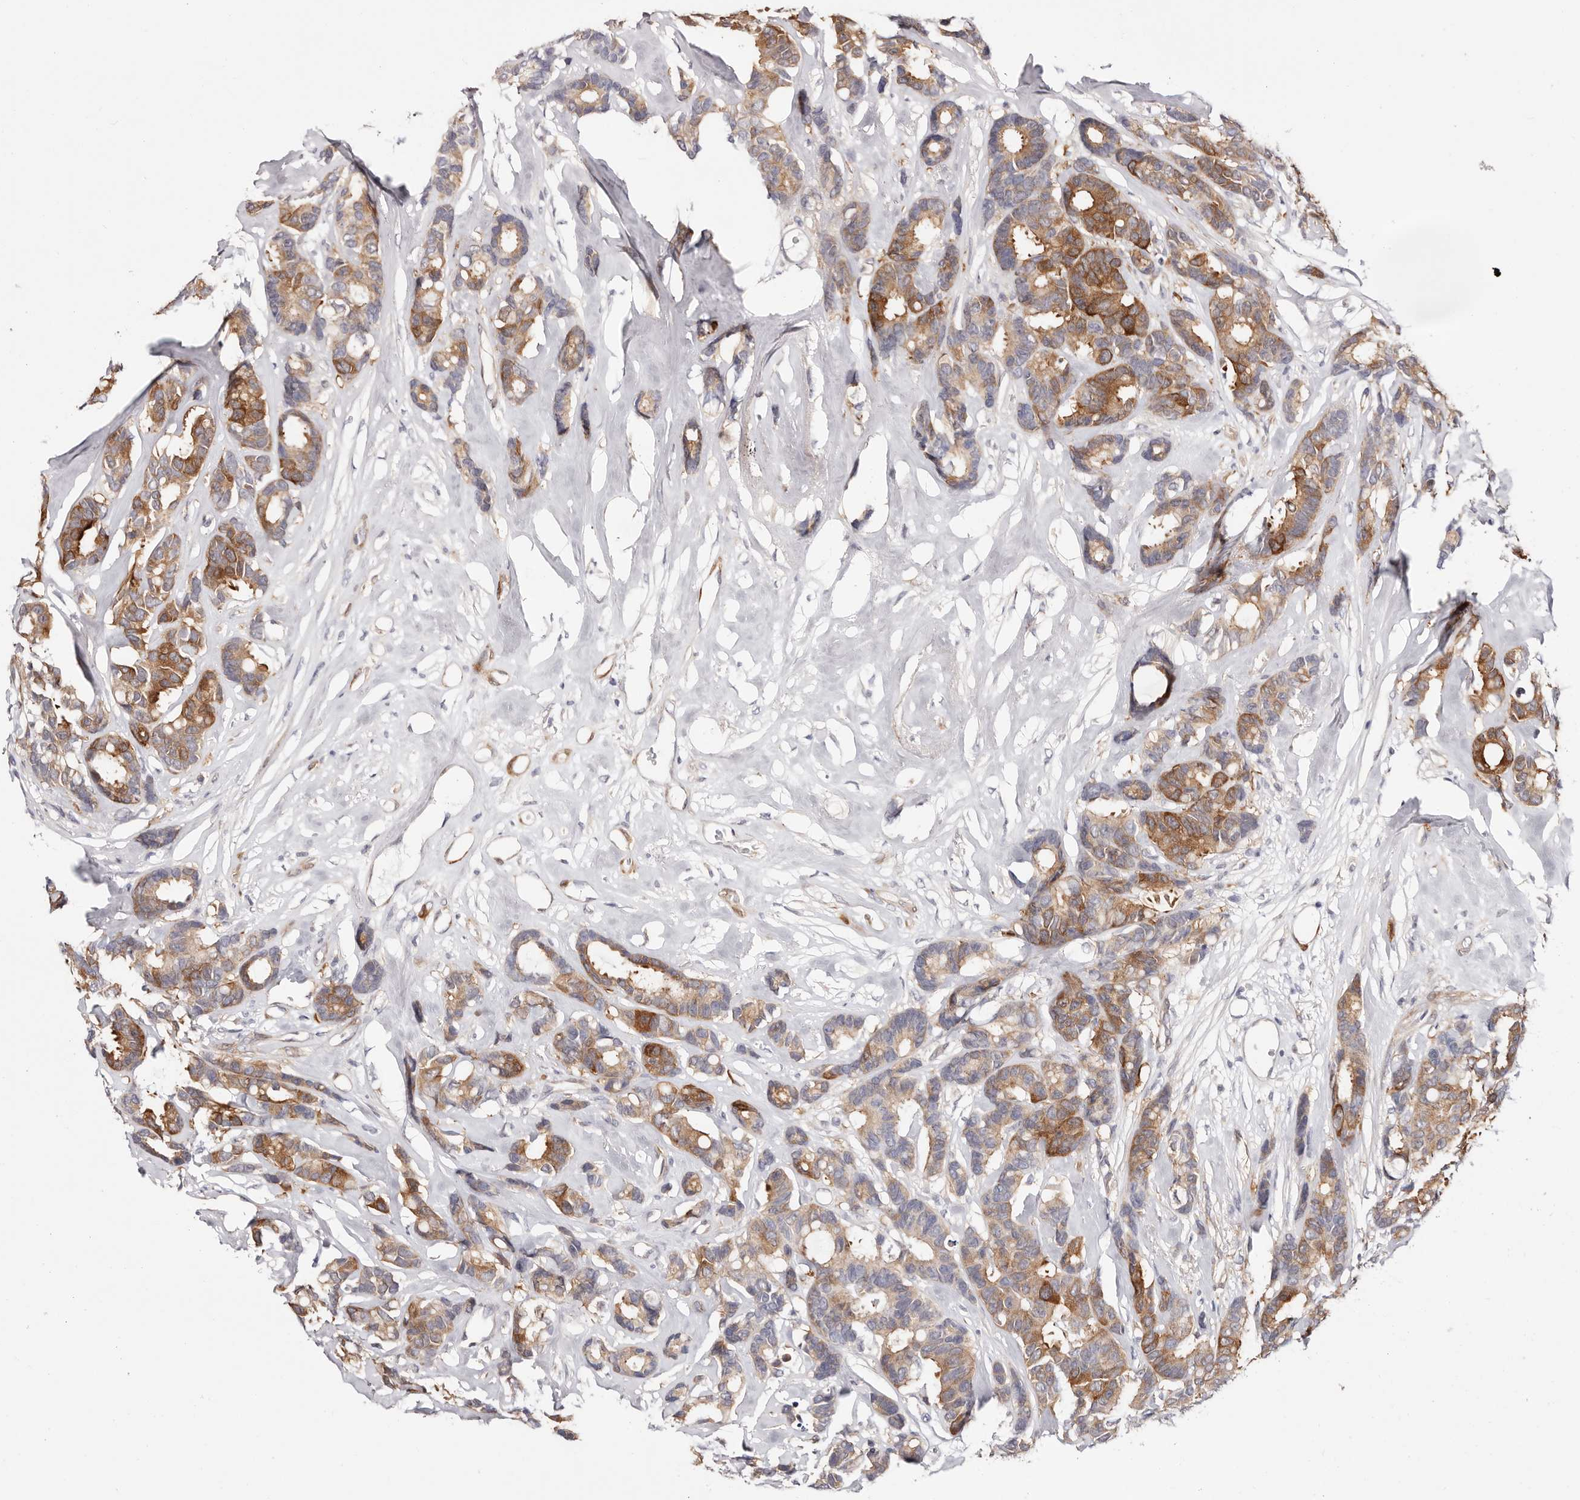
{"staining": {"intensity": "moderate", "quantity": ">75%", "location": "cytoplasmic/membranous"}, "tissue": "breast cancer", "cell_type": "Tumor cells", "image_type": "cancer", "snomed": [{"axis": "morphology", "description": "Duct carcinoma"}, {"axis": "topography", "description": "Breast"}], "caption": "A photomicrograph of human infiltrating ductal carcinoma (breast) stained for a protein exhibits moderate cytoplasmic/membranous brown staining in tumor cells.", "gene": "GFOD1", "patient": {"sex": "female", "age": 87}}